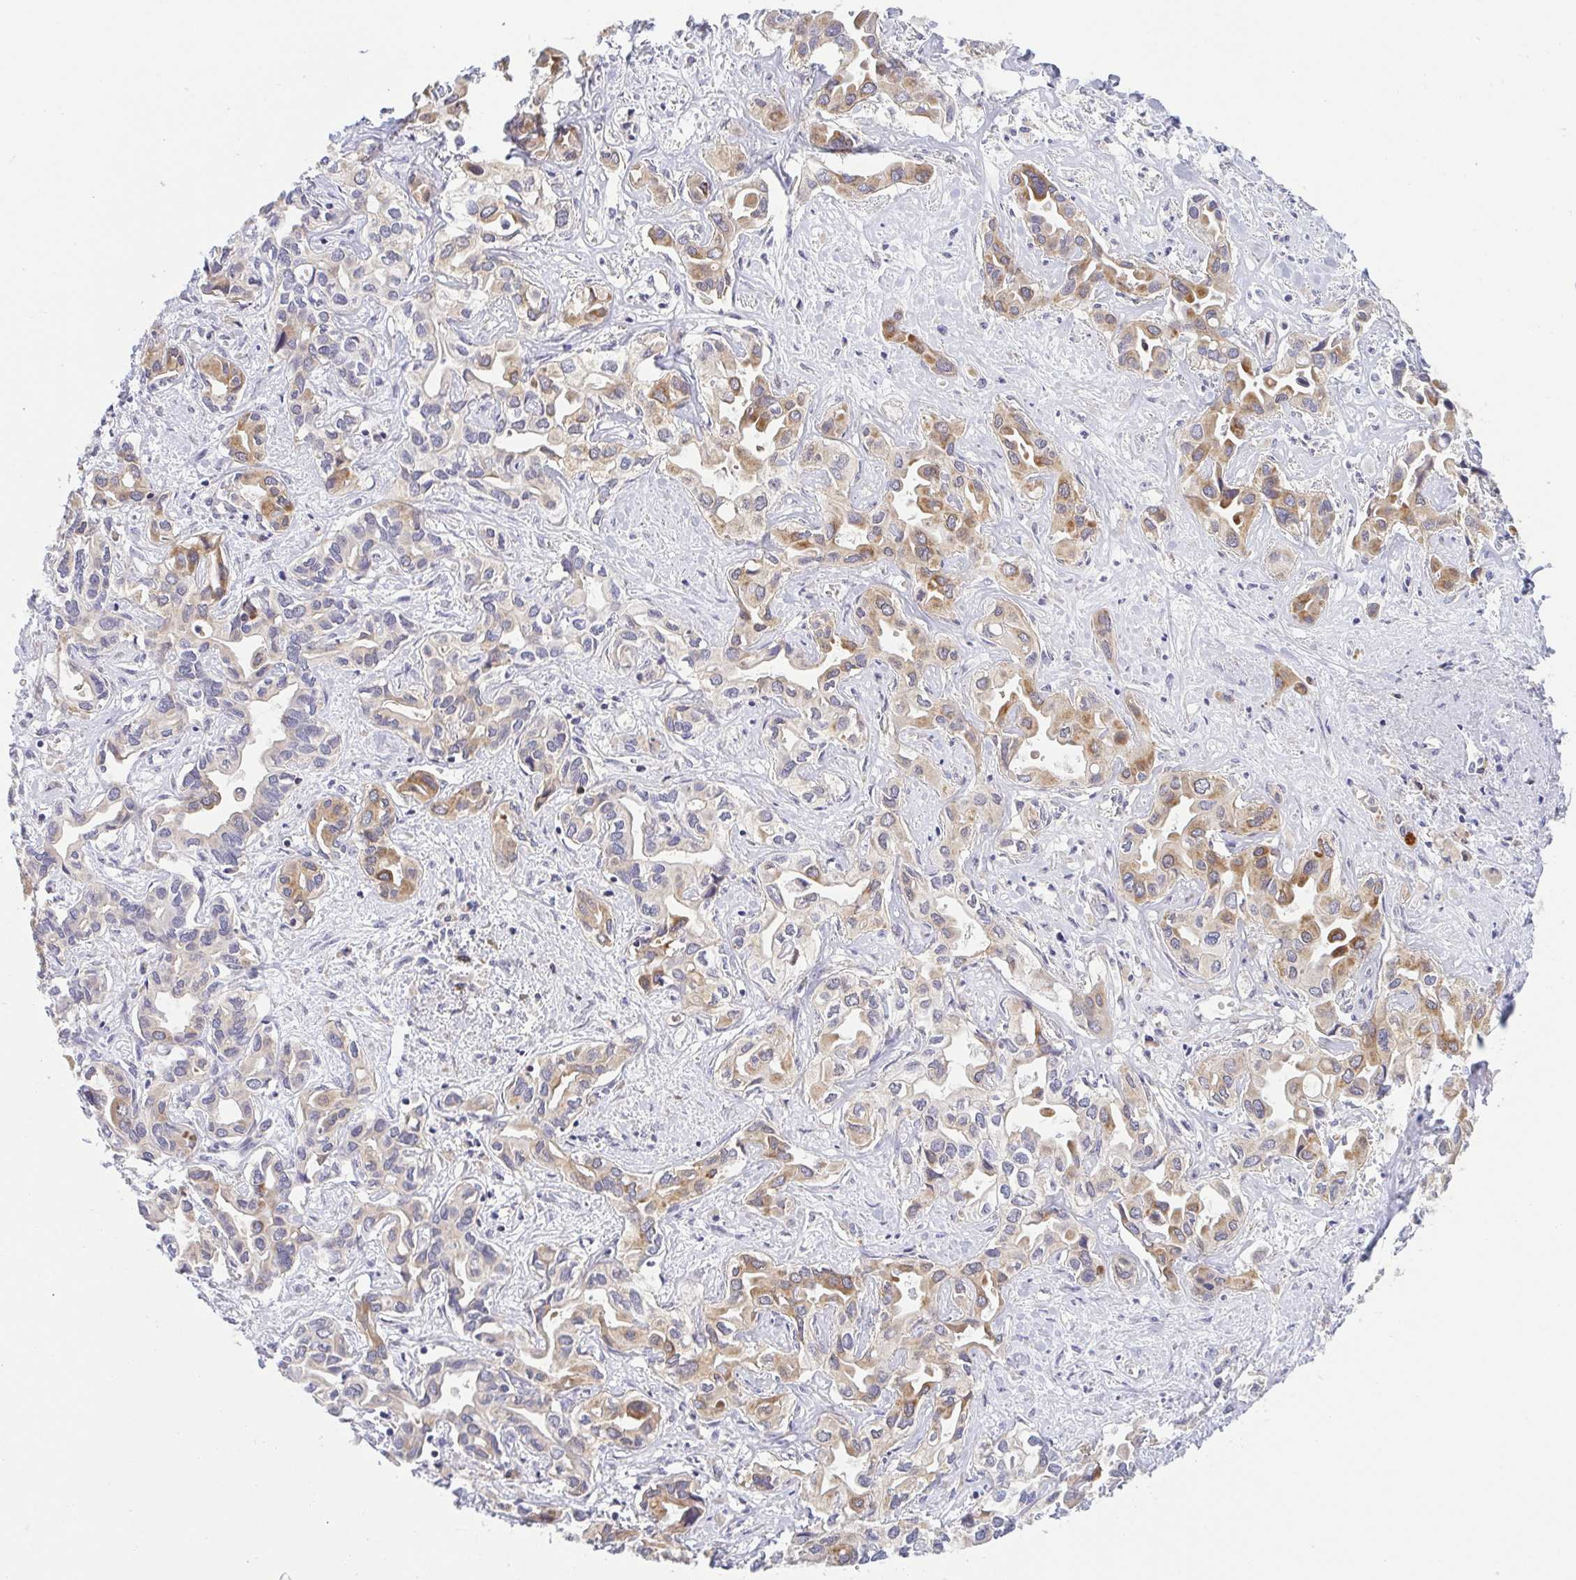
{"staining": {"intensity": "moderate", "quantity": "25%-75%", "location": "cytoplasmic/membranous"}, "tissue": "liver cancer", "cell_type": "Tumor cells", "image_type": "cancer", "snomed": [{"axis": "morphology", "description": "Cholangiocarcinoma"}, {"axis": "topography", "description": "Liver"}], "caption": "Cholangiocarcinoma (liver) stained for a protein displays moderate cytoplasmic/membranous positivity in tumor cells.", "gene": "BCL2L1", "patient": {"sex": "female", "age": 64}}